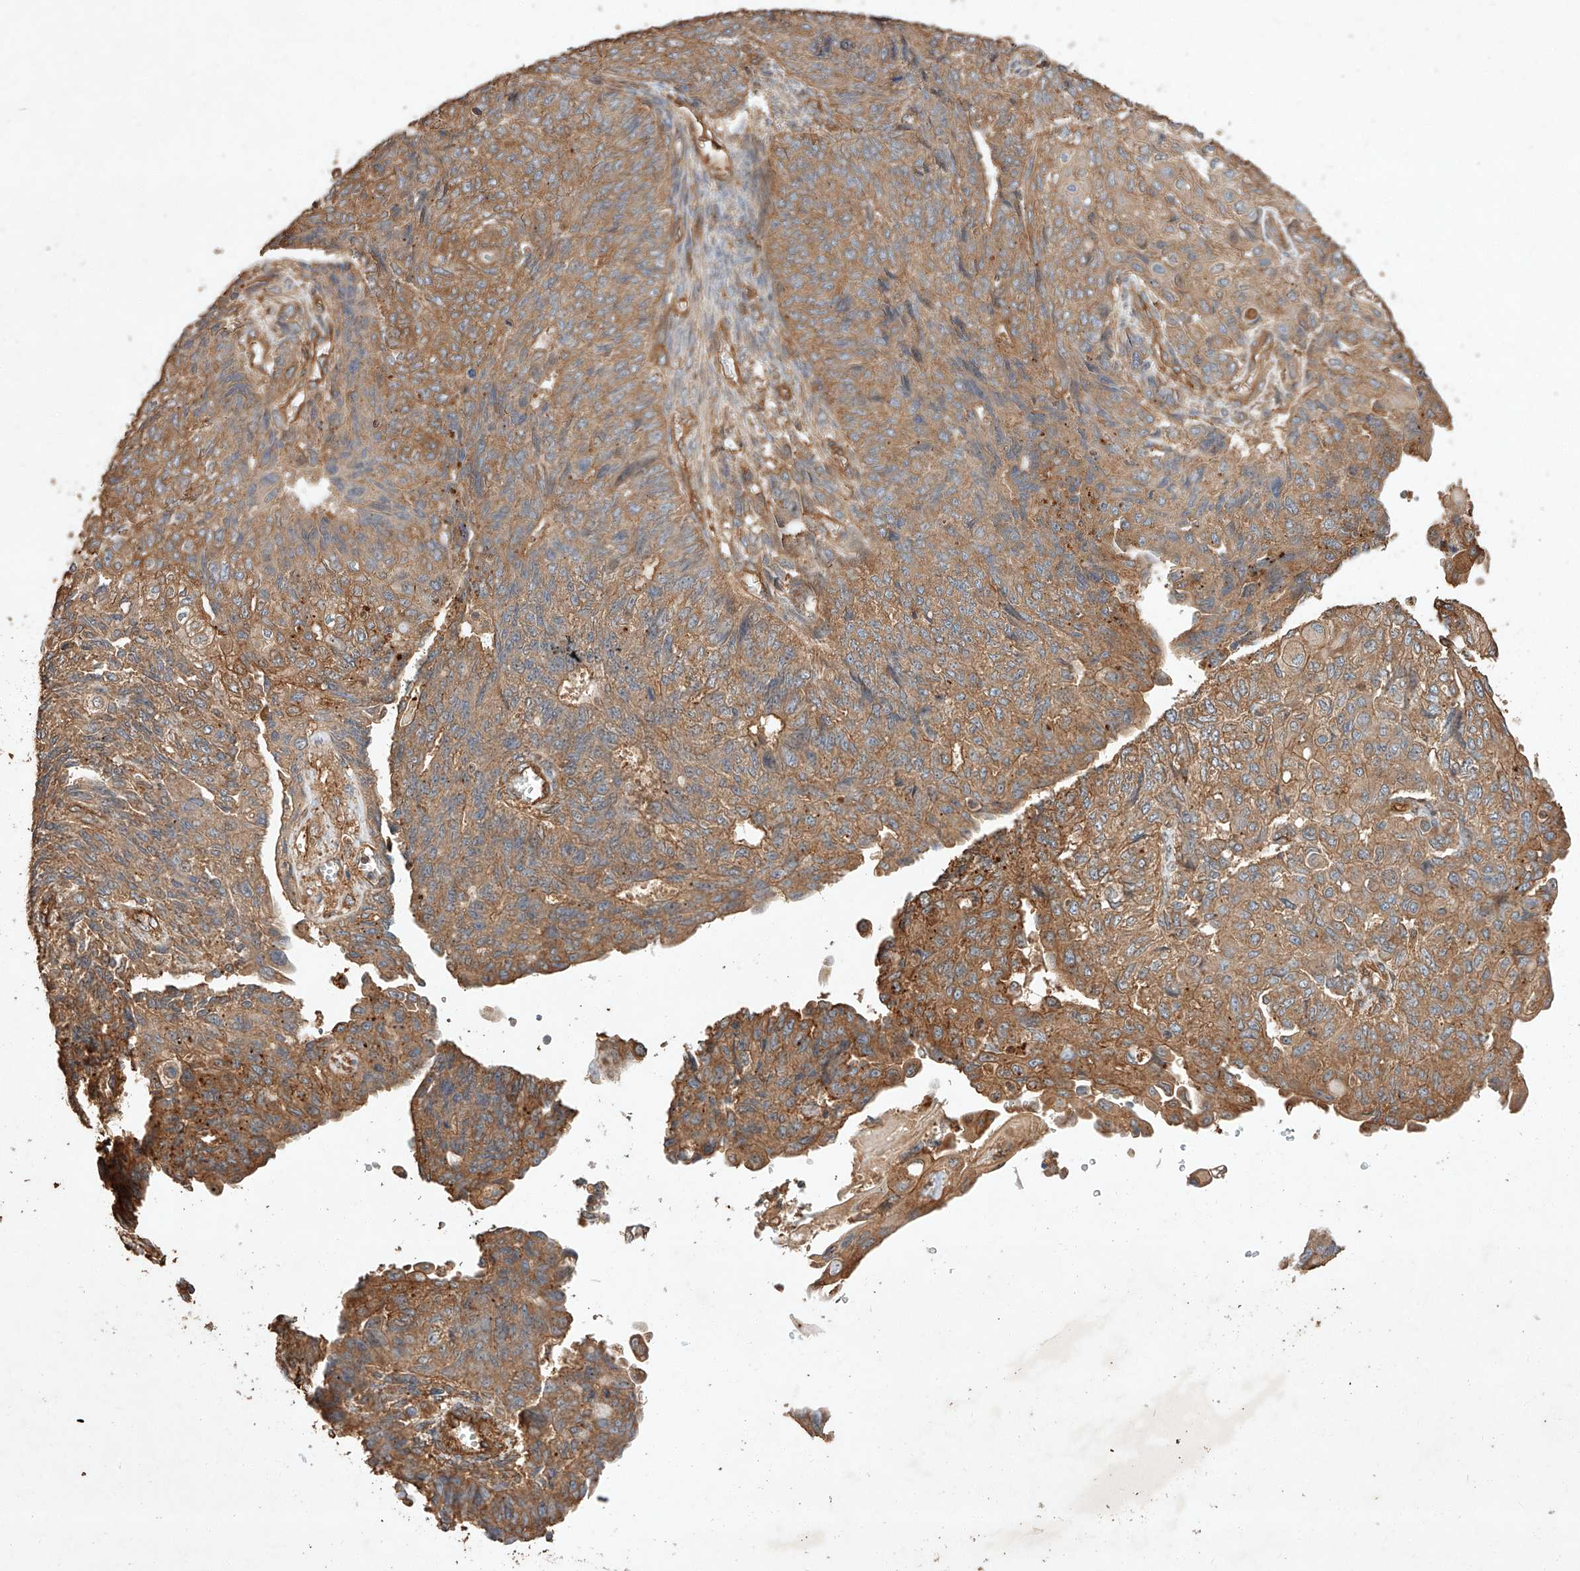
{"staining": {"intensity": "moderate", "quantity": ">75%", "location": "cytoplasmic/membranous"}, "tissue": "endometrial cancer", "cell_type": "Tumor cells", "image_type": "cancer", "snomed": [{"axis": "morphology", "description": "Adenocarcinoma, NOS"}, {"axis": "topography", "description": "Endometrium"}], "caption": "Approximately >75% of tumor cells in adenocarcinoma (endometrial) show moderate cytoplasmic/membranous protein positivity as visualized by brown immunohistochemical staining.", "gene": "GHDC", "patient": {"sex": "female", "age": 32}}